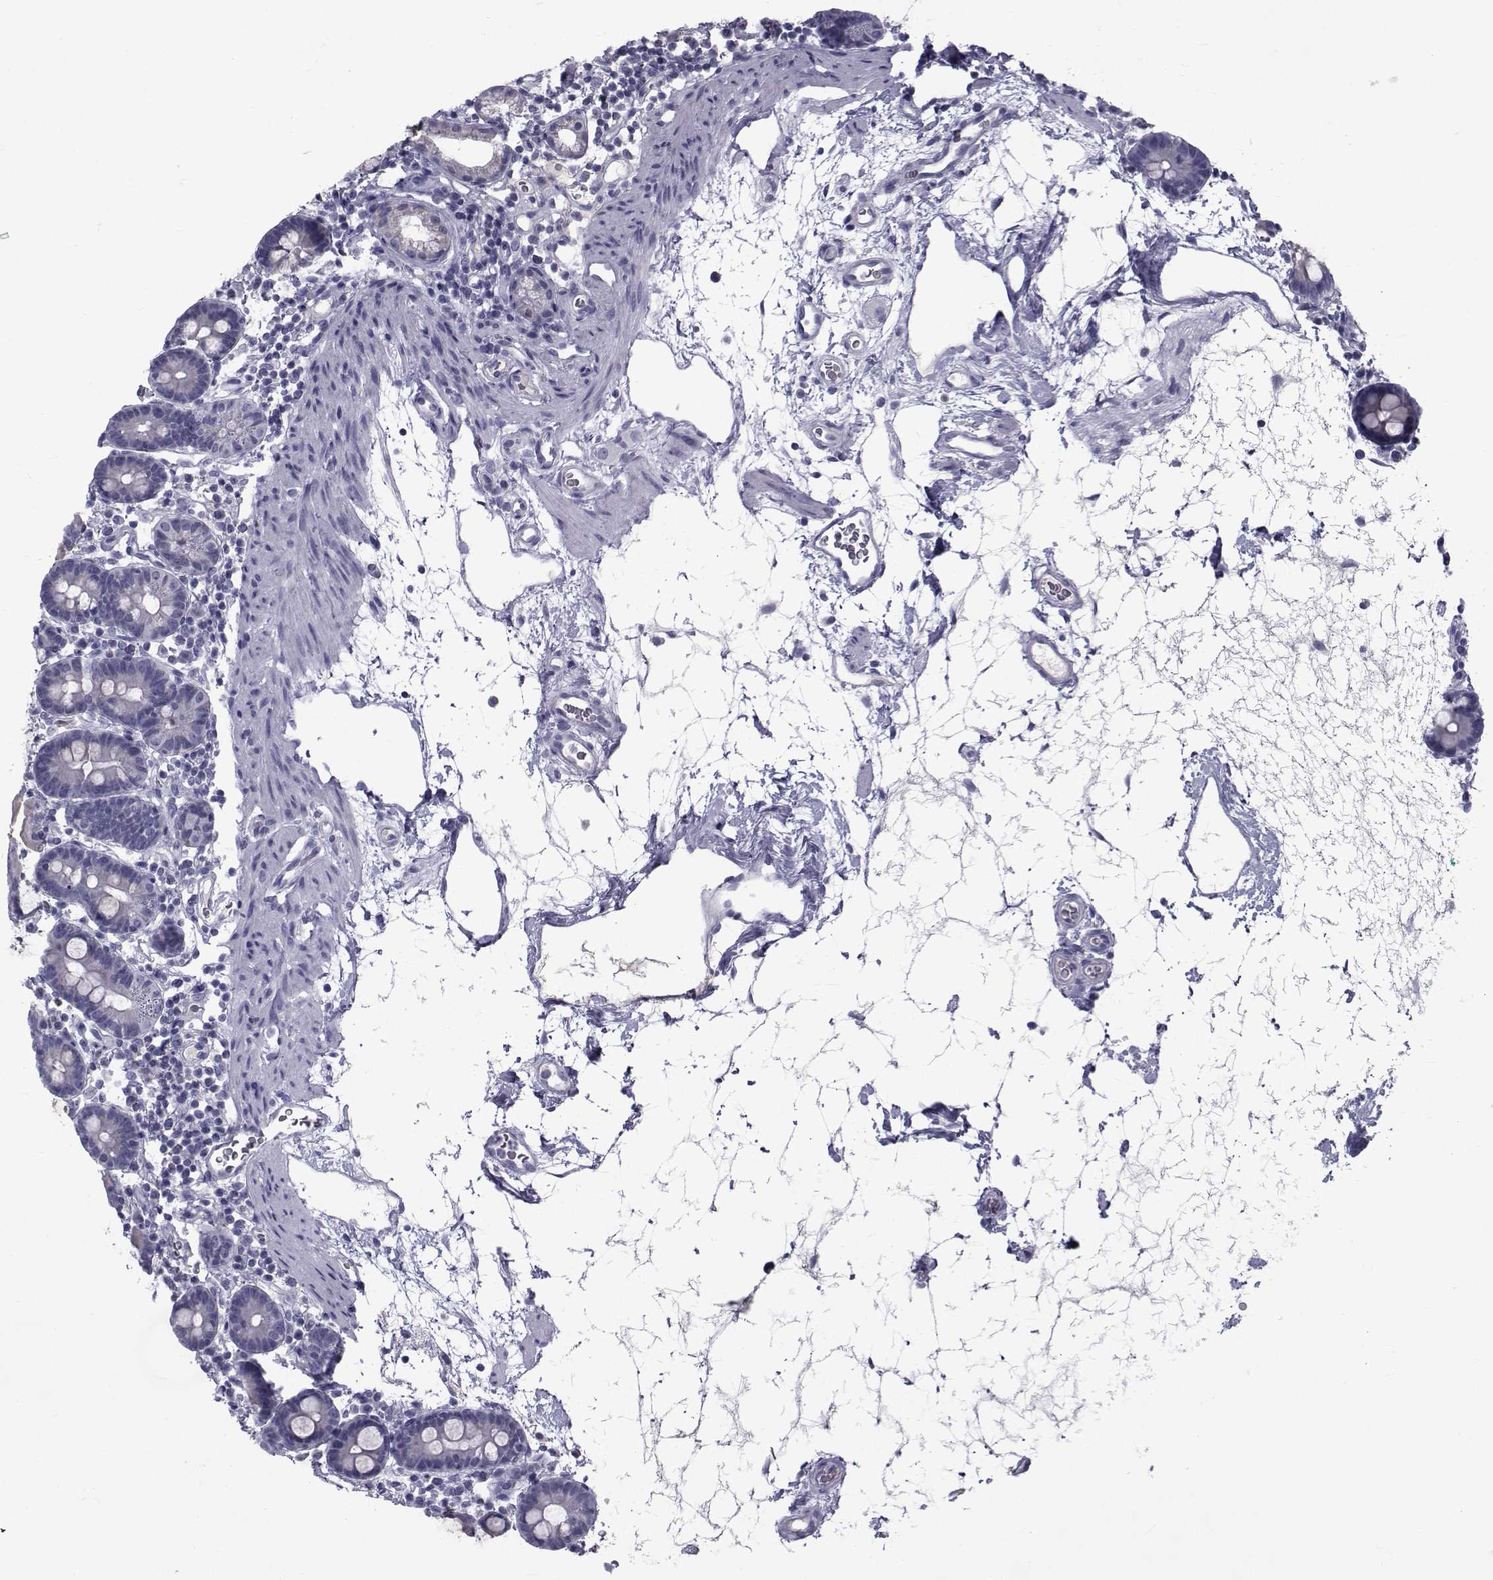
{"staining": {"intensity": "negative", "quantity": "none", "location": "none"}, "tissue": "duodenum", "cell_type": "Glandular cells", "image_type": "normal", "snomed": [{"axis": "morphology", "description": "Normal tissue, NOS"}, {"axis": "topography", "description": "Pancreas"}, {"axis": "topography", "description": "Duodenum"}], "caption": "A photomicrograph of human duodenum is negative for staining in glandular cells. The staining is performed using DAB (3,3'-diaminobenzidine) brown chromogen with nuclei counter-stained in using hematoxylin.", "gene": "FDXR", "patient": {"sex": "male", "age": 59}}